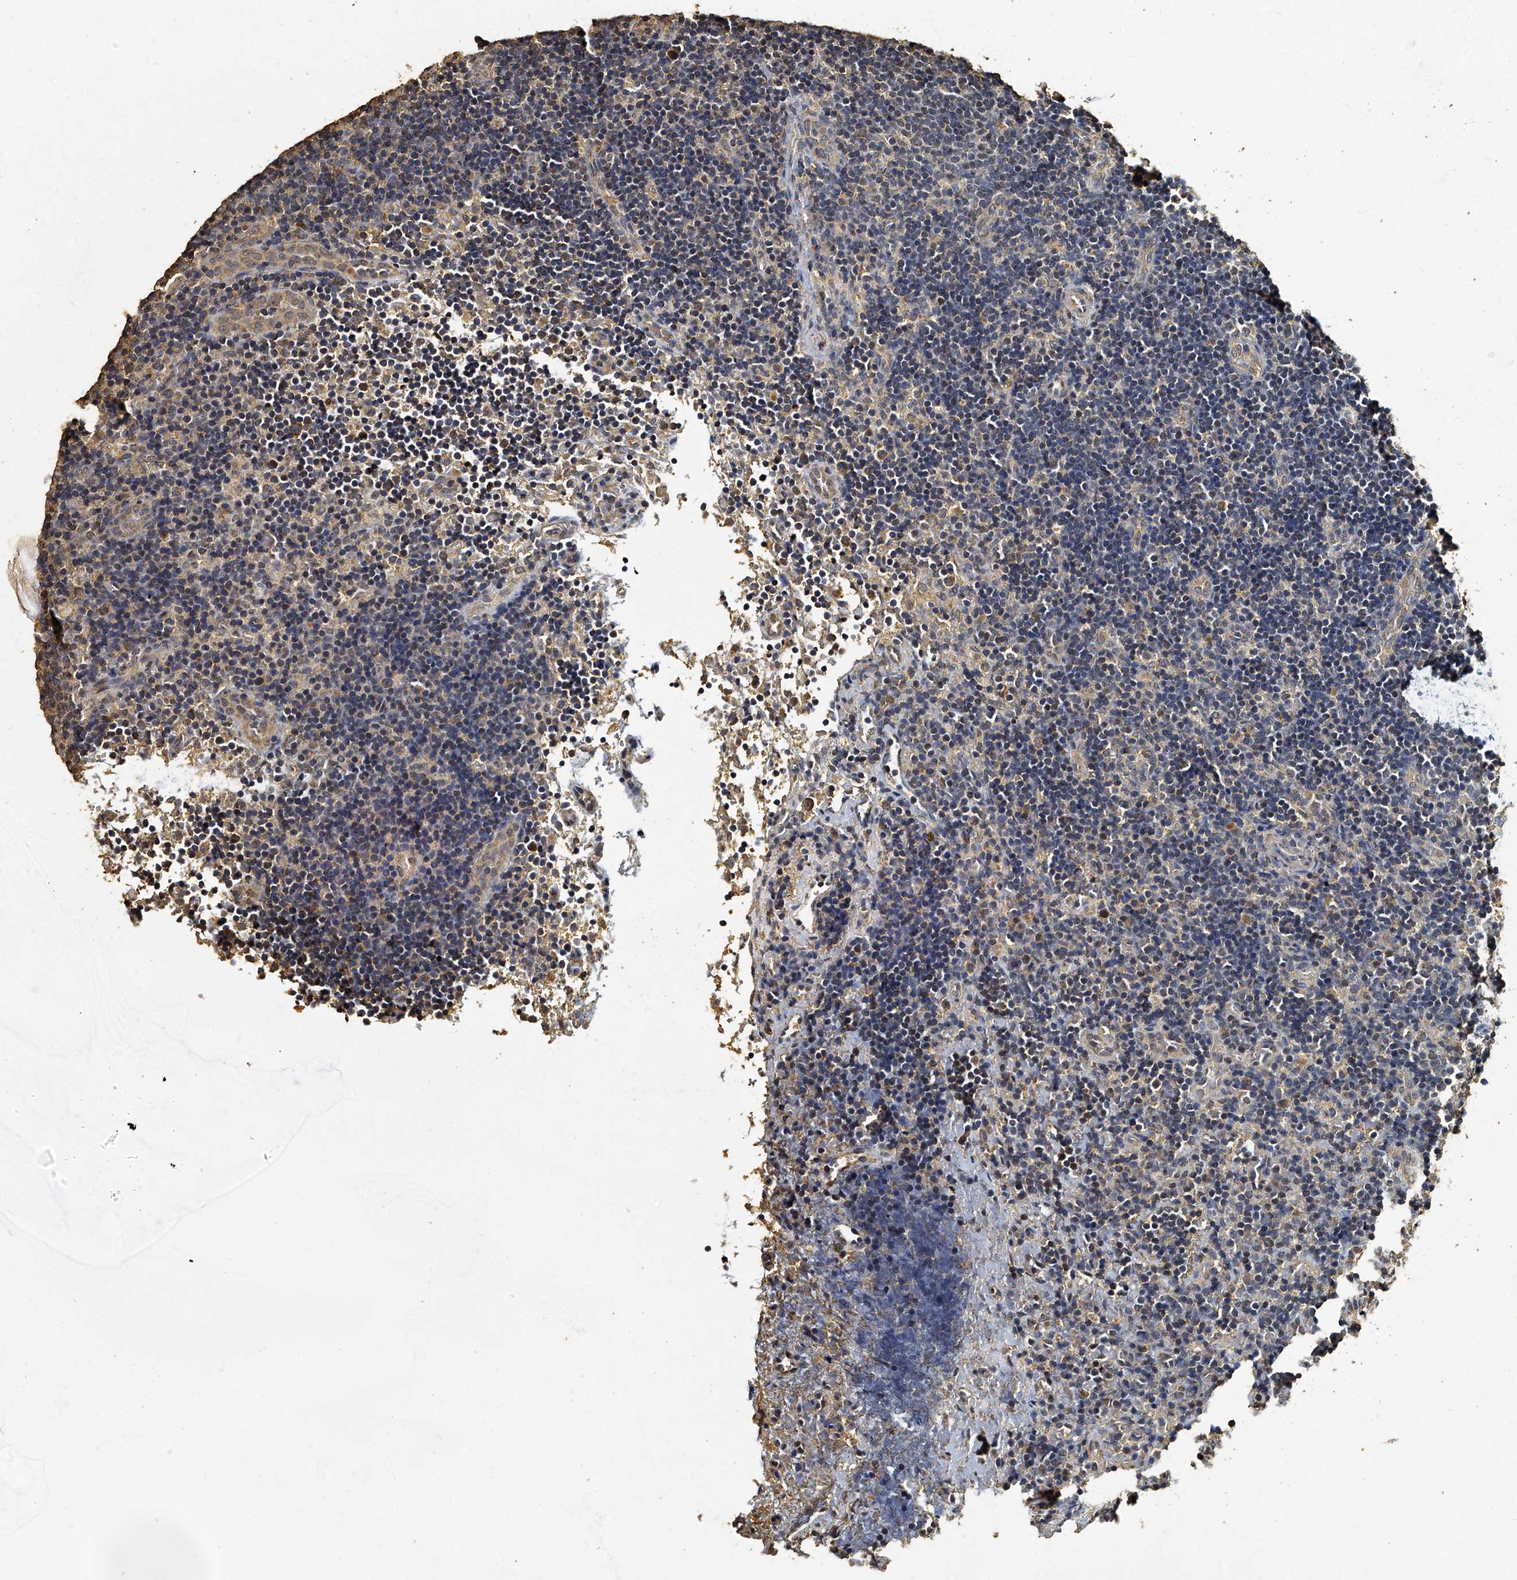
{"staining": {"intensity": "moderate", "quantity": "<25%", "location": "cytoplasmic/membranous"}, "tissue": "lymph node", "cell_type": "Germinal center cells", "image_type": "normal", "snomed": [{"axis": "morphology", "description": "Normal tissue, NOS"}, {"axis": "topography", "description": "Lymph node"}], "caption": "Moderate cytoplasmic/membranous positivity for a protein is present in approximately <25% of germinal center cells of benign lymph node using immunohistochemistry (IHC).", "gene": "MRPL28", "patient": {"sex": "female", "age": 22}}